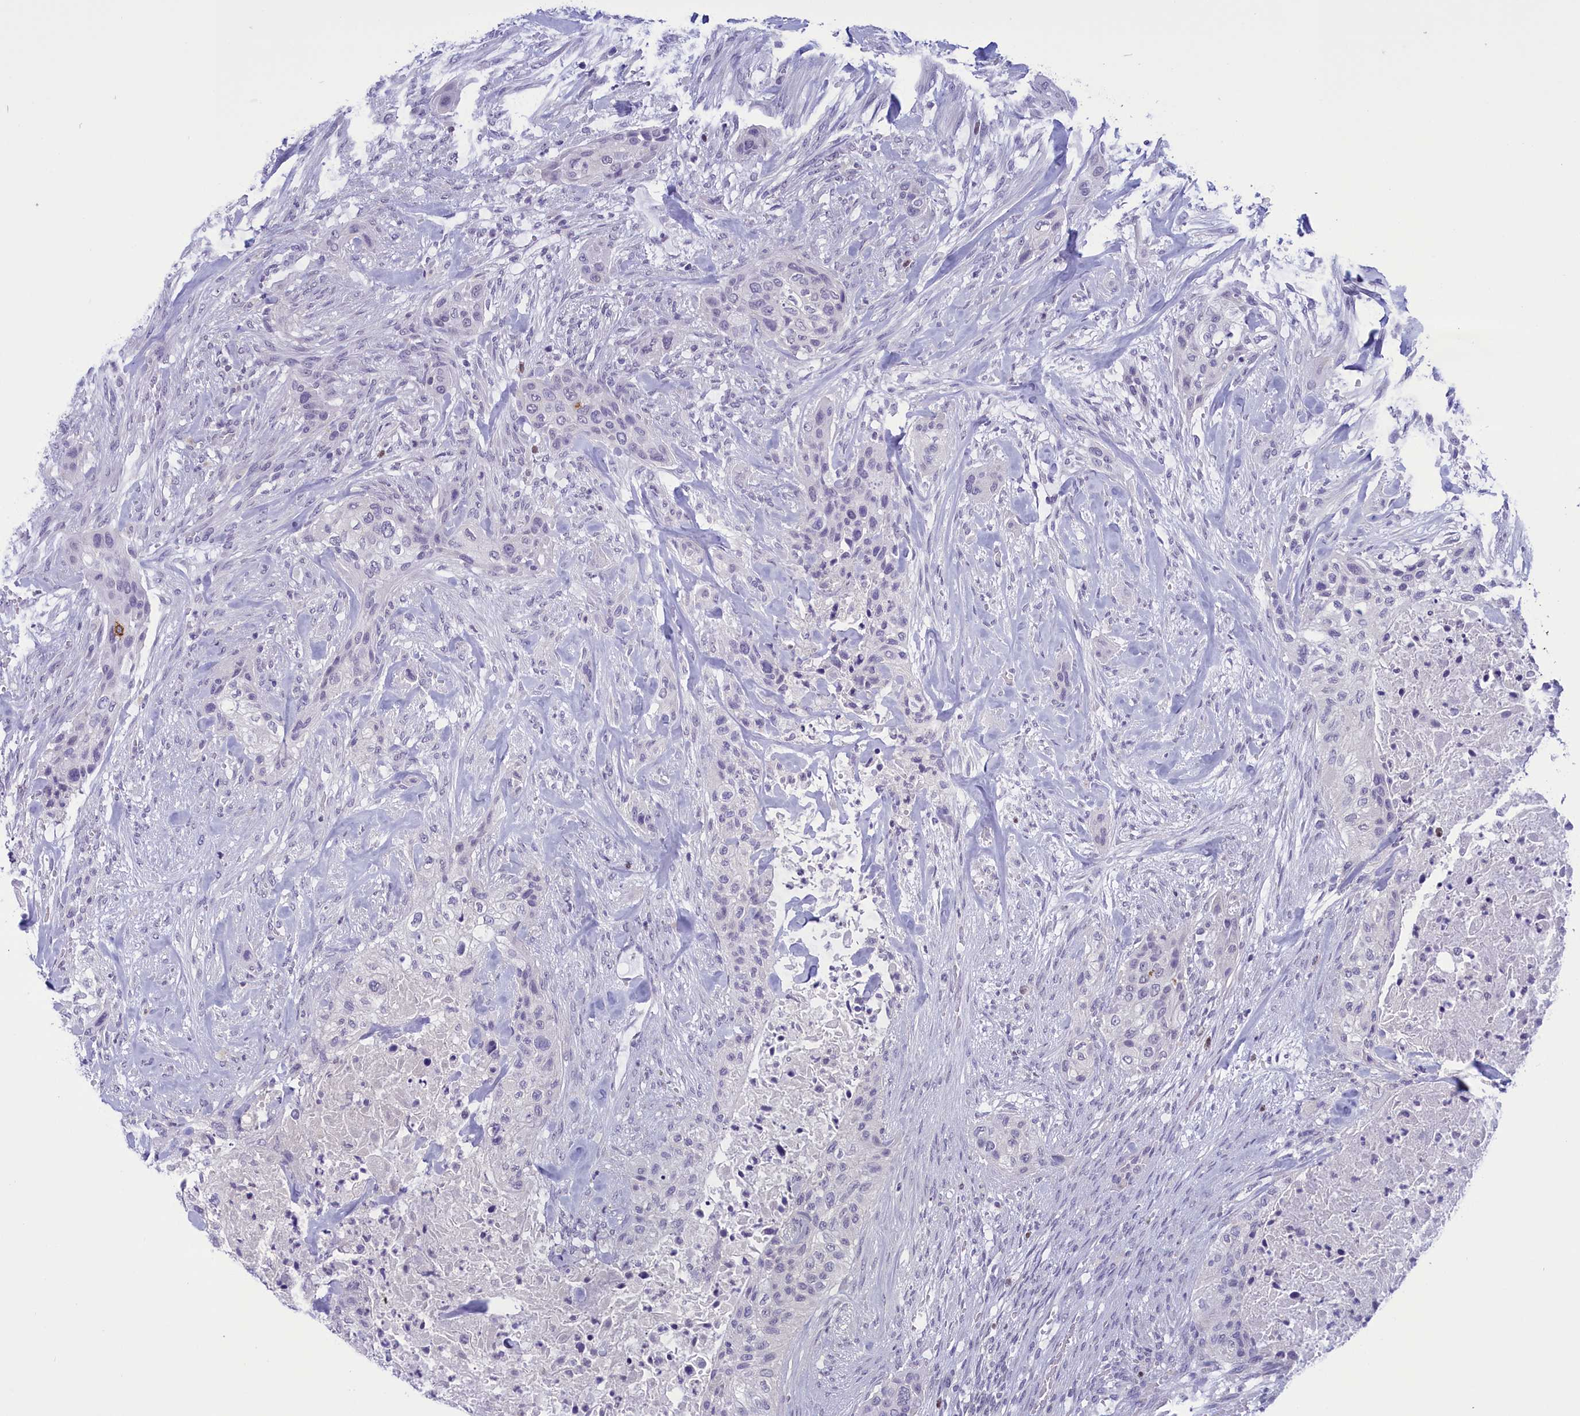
{"staining": {"intensity": "negative", "quantity": "none", "location": "none"}, "tissue": "urothelial cancer", "cell_type": "Tumor cells", "image_type": "cancer", "snomed": [{"axis": "morphology", "description": "Urothelial carcinoma, High grade"}, {"axis": "topography", "description": "Urinary bladder"}], "caption": "High magnification brightfield microscopy of urothelial cancer stained with DAB (brown) and counterstained with hematoxylin (blue): tumor cells show no significant positivity.", "gene": "ELOA2", "patient": {"sex": "male", "age": 35}}